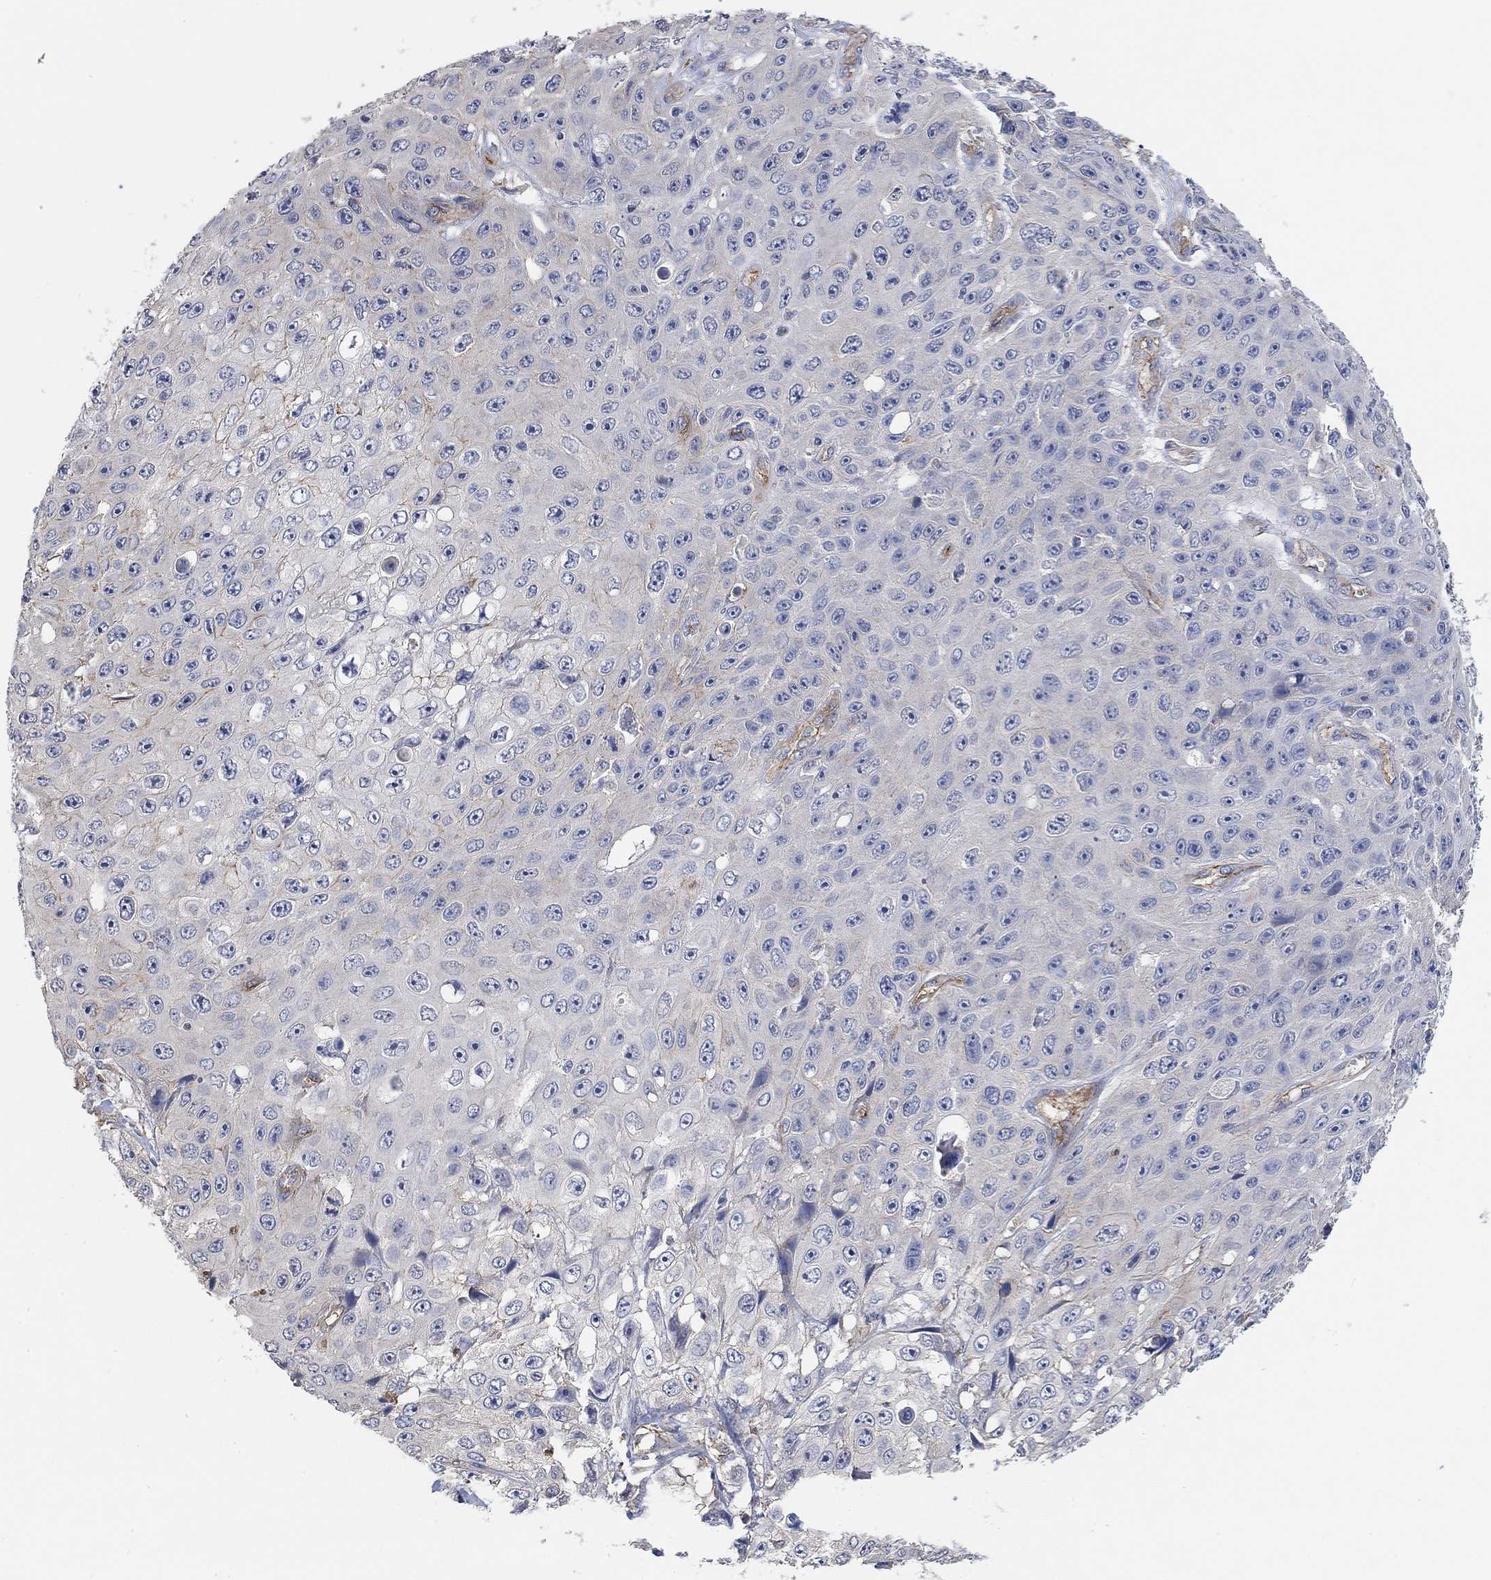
{"staining": {"intensity": "weak", "quantity": "<25%", "location": "cytoplasmic/membranous"}, "tissue": "skin cancer", "cell_type": "Tumor cells", "image_type": "cancer", "snomed": [{"axis": "morphology", "description": "Squamous cell carcinoma, NOS"}, {"axis": "topography", "description": "Skin"}], "caption": "A high-resolution image shows immunohistochemistry (IHC) staining of squamous cell carcinoma (skin), which demonstrates no significant expression in tumor cells. (DAB (3,3'-diaminobenzidine) IHC visualized using brightfield microscopy, high magnification).", "gene": "SYT16", "patient": {"sex": "male", "age": 82}}